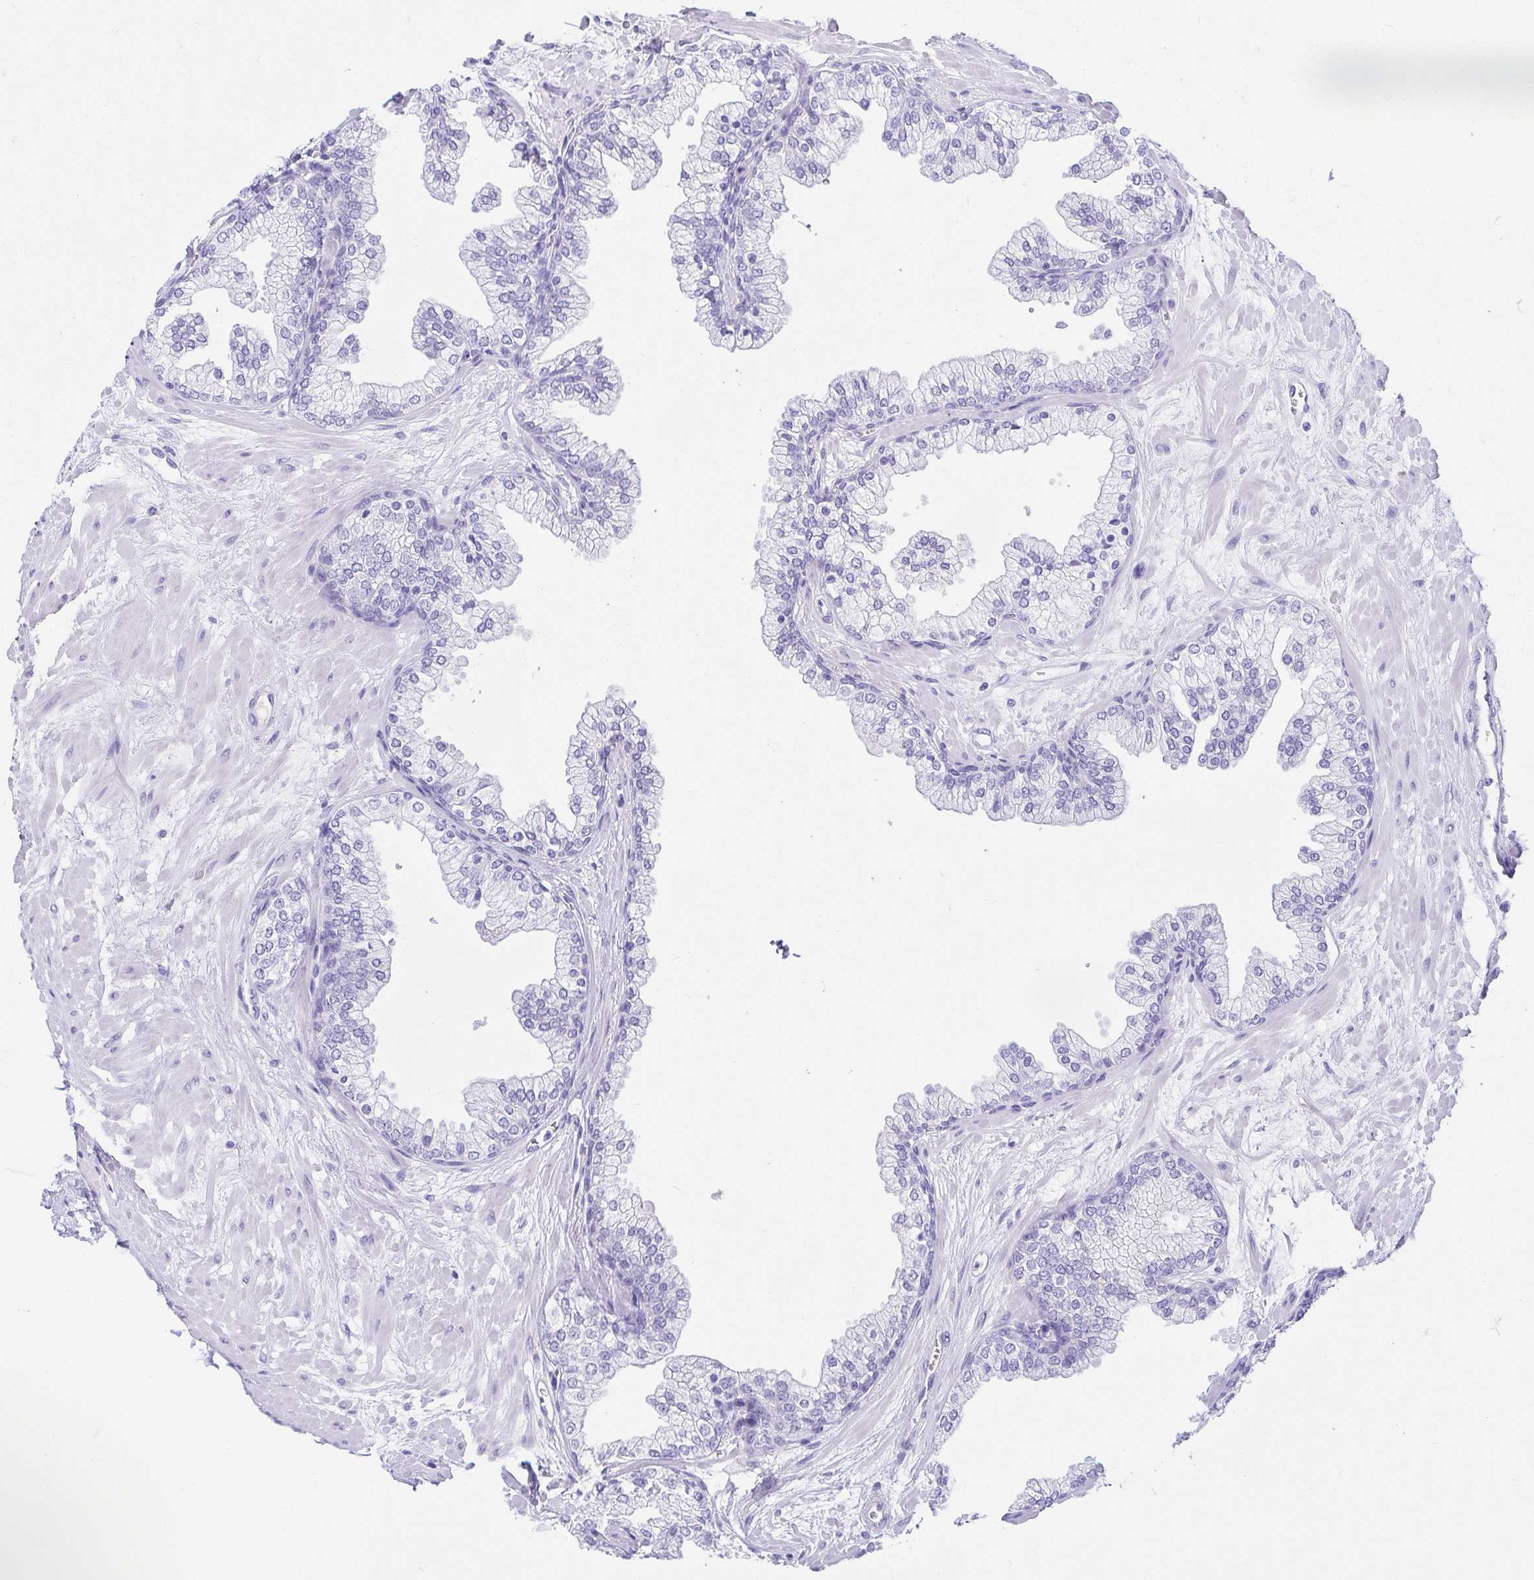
{"staining": {"intensity": "negative", "quantity": "none", "location": "none"}, "tissue": "prostate", "cell_type": "Glandular cells", "image_type": "normal", "snomed": [{"axis": "morphology", "description": "Normal tissue, NOS"}, {"axis": "topography", "description": "Prostate"}, {"axis": "topography", "description": "Peripheral nerve tissue"}], "caption": "DAB (3,3'-diaminobenzidine) immunohistochemical staining of normal prostate demonstrates no significant expression in glandular cells. (DAB IHC visualized using brightfield microscopy, high magnification).", "gene": "GKN1", "patient": {"sex": "male", "age": 61}}